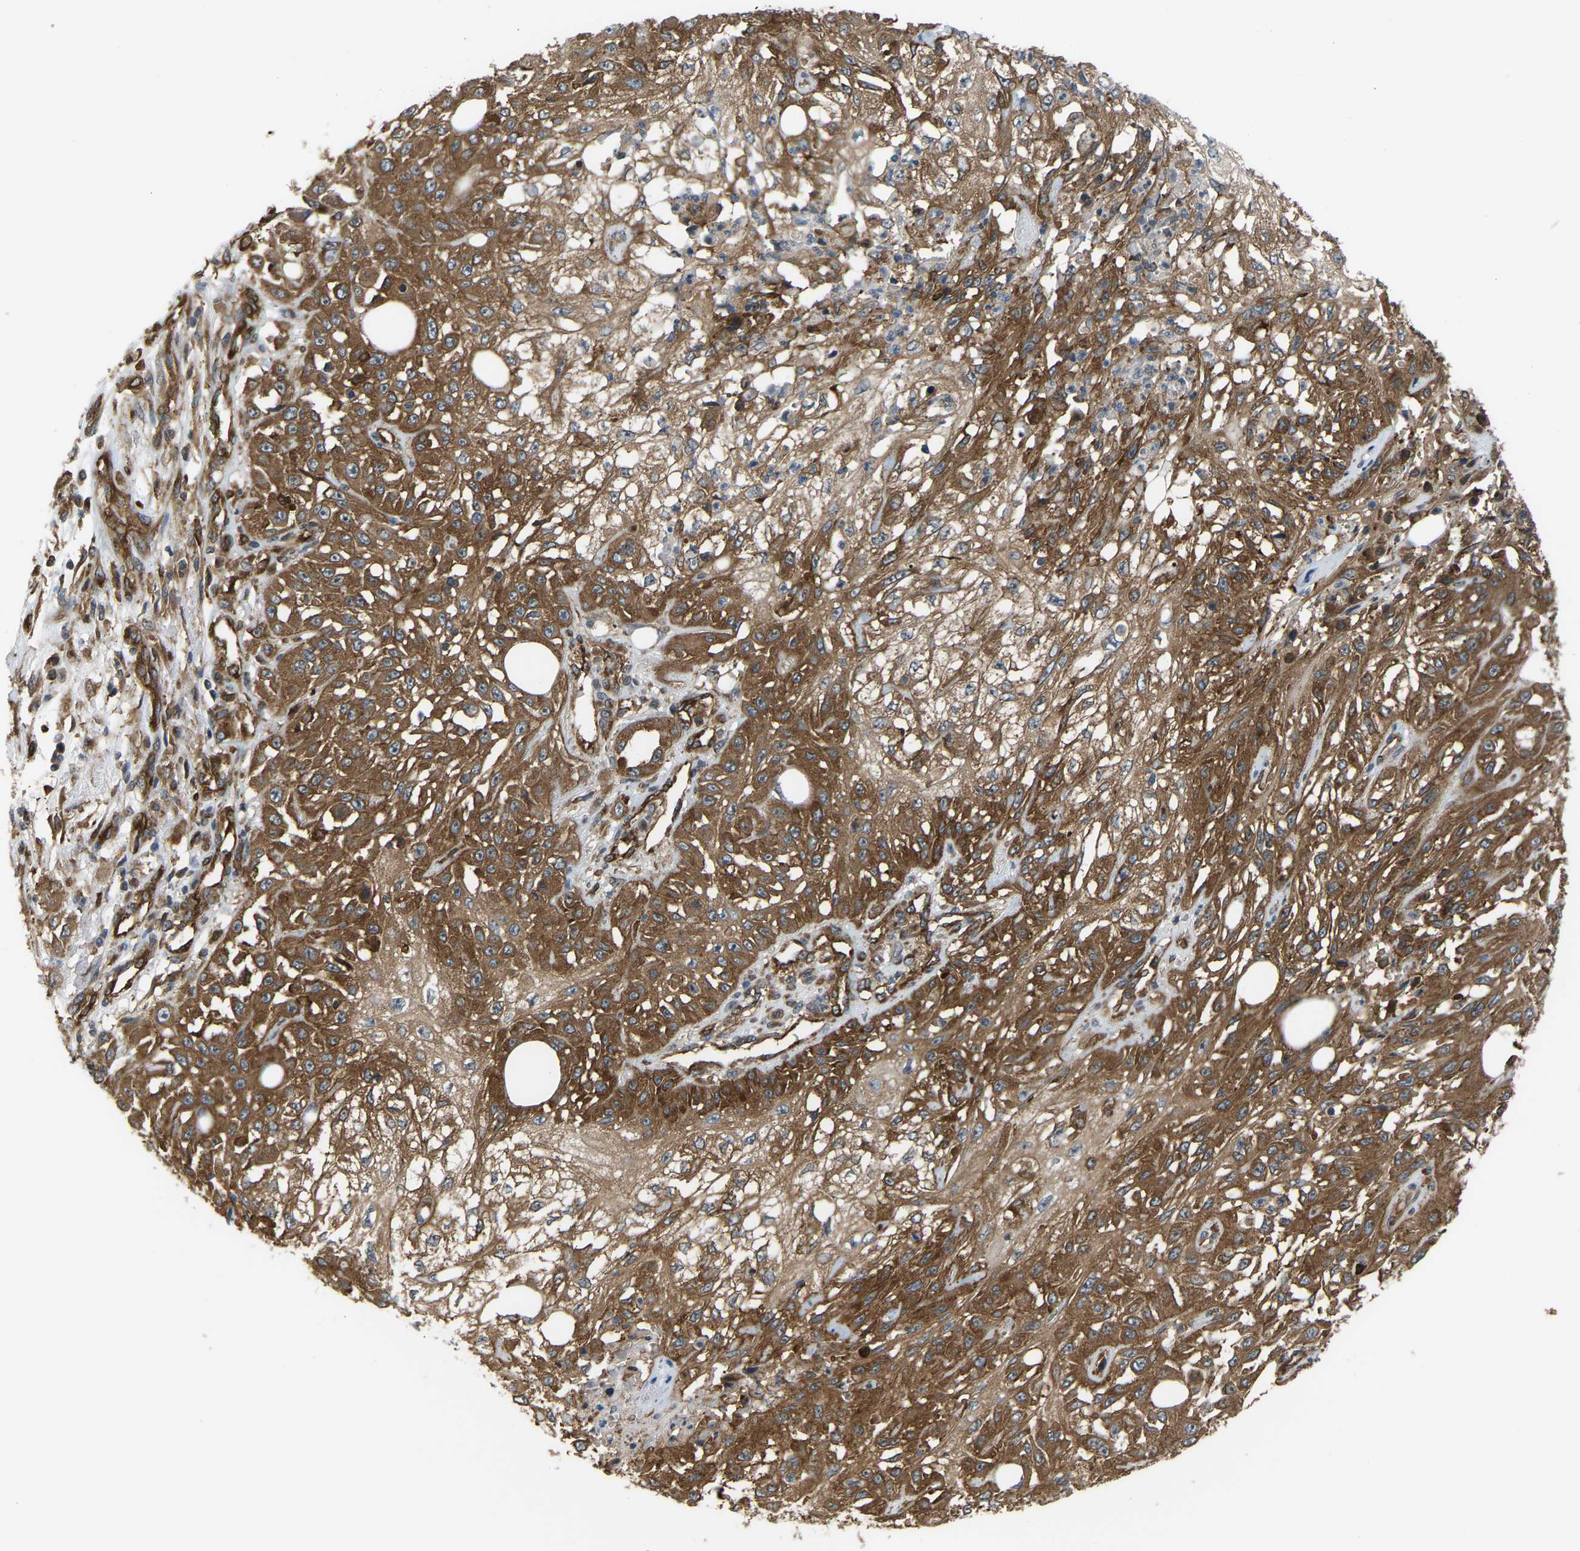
{"staining": {"intensity": "strong", "quantity": ">75%", "location": "cytoplasmic/membranous"}, "tissue": "skin cancer", "cell_type": "Tumor cells", "image_type": "cancer", "snomed": [{"axis": "morphology", "description": "Squamous cell carcinoma, NOS"}, {"axis": "morphology", "description": "Squamous cell carcinoma, metastatic, NOS"}, {"axis": "topography", "description": "Skin"}, {"axis": "topography", "description": "Lymph node"}], "caption": "Immunohistochemical staining of human metastatic squamous cell carcinoma (skin) exhibits strong cytoplasmic/membranous protein staining in about >75% of tumor cells.", "gene": "PICALM", "patient": {"sex": "male", "age": 75}}